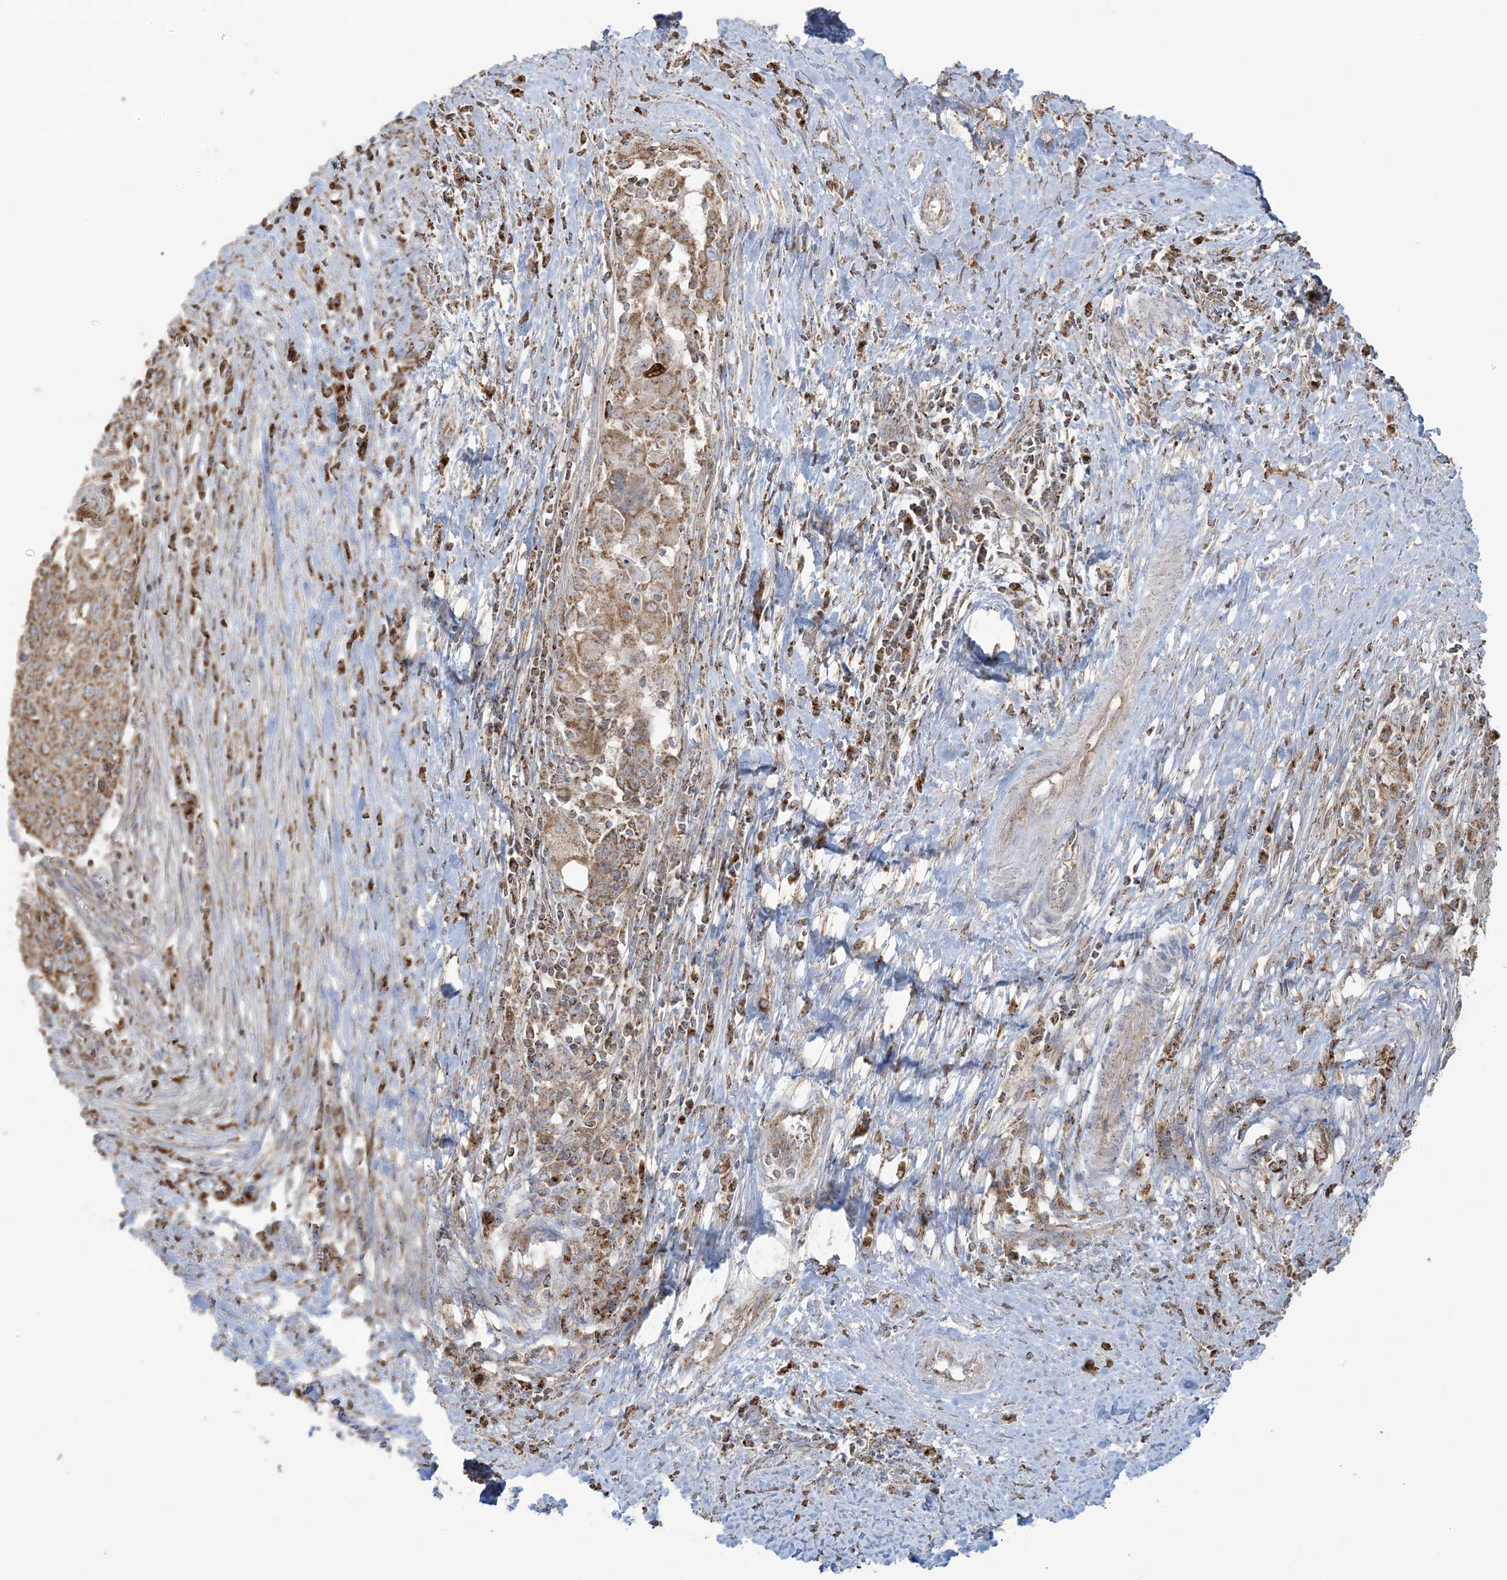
{"staining": {"intensity": "moderate", "quantity": ">75%", "location": "cytoplasmic/membranous"}, "tissue": "cervical cancer", "cell_type": "Tumor cells", "image_type": "cancer", "snomed": [{"axis": "morphology", "description": "Squamous cell carcinoma, NOS"}, {"axis": "topography", "description": "Cervix"}], "caption": "The histopathology image demonstrates staining of cervical cancer, revealing moderate cytoplasmic/membranous protein staining (brown color) within tumor cells.", "gene": "AGA", "patient": {"sex": "female", "age": 39}}